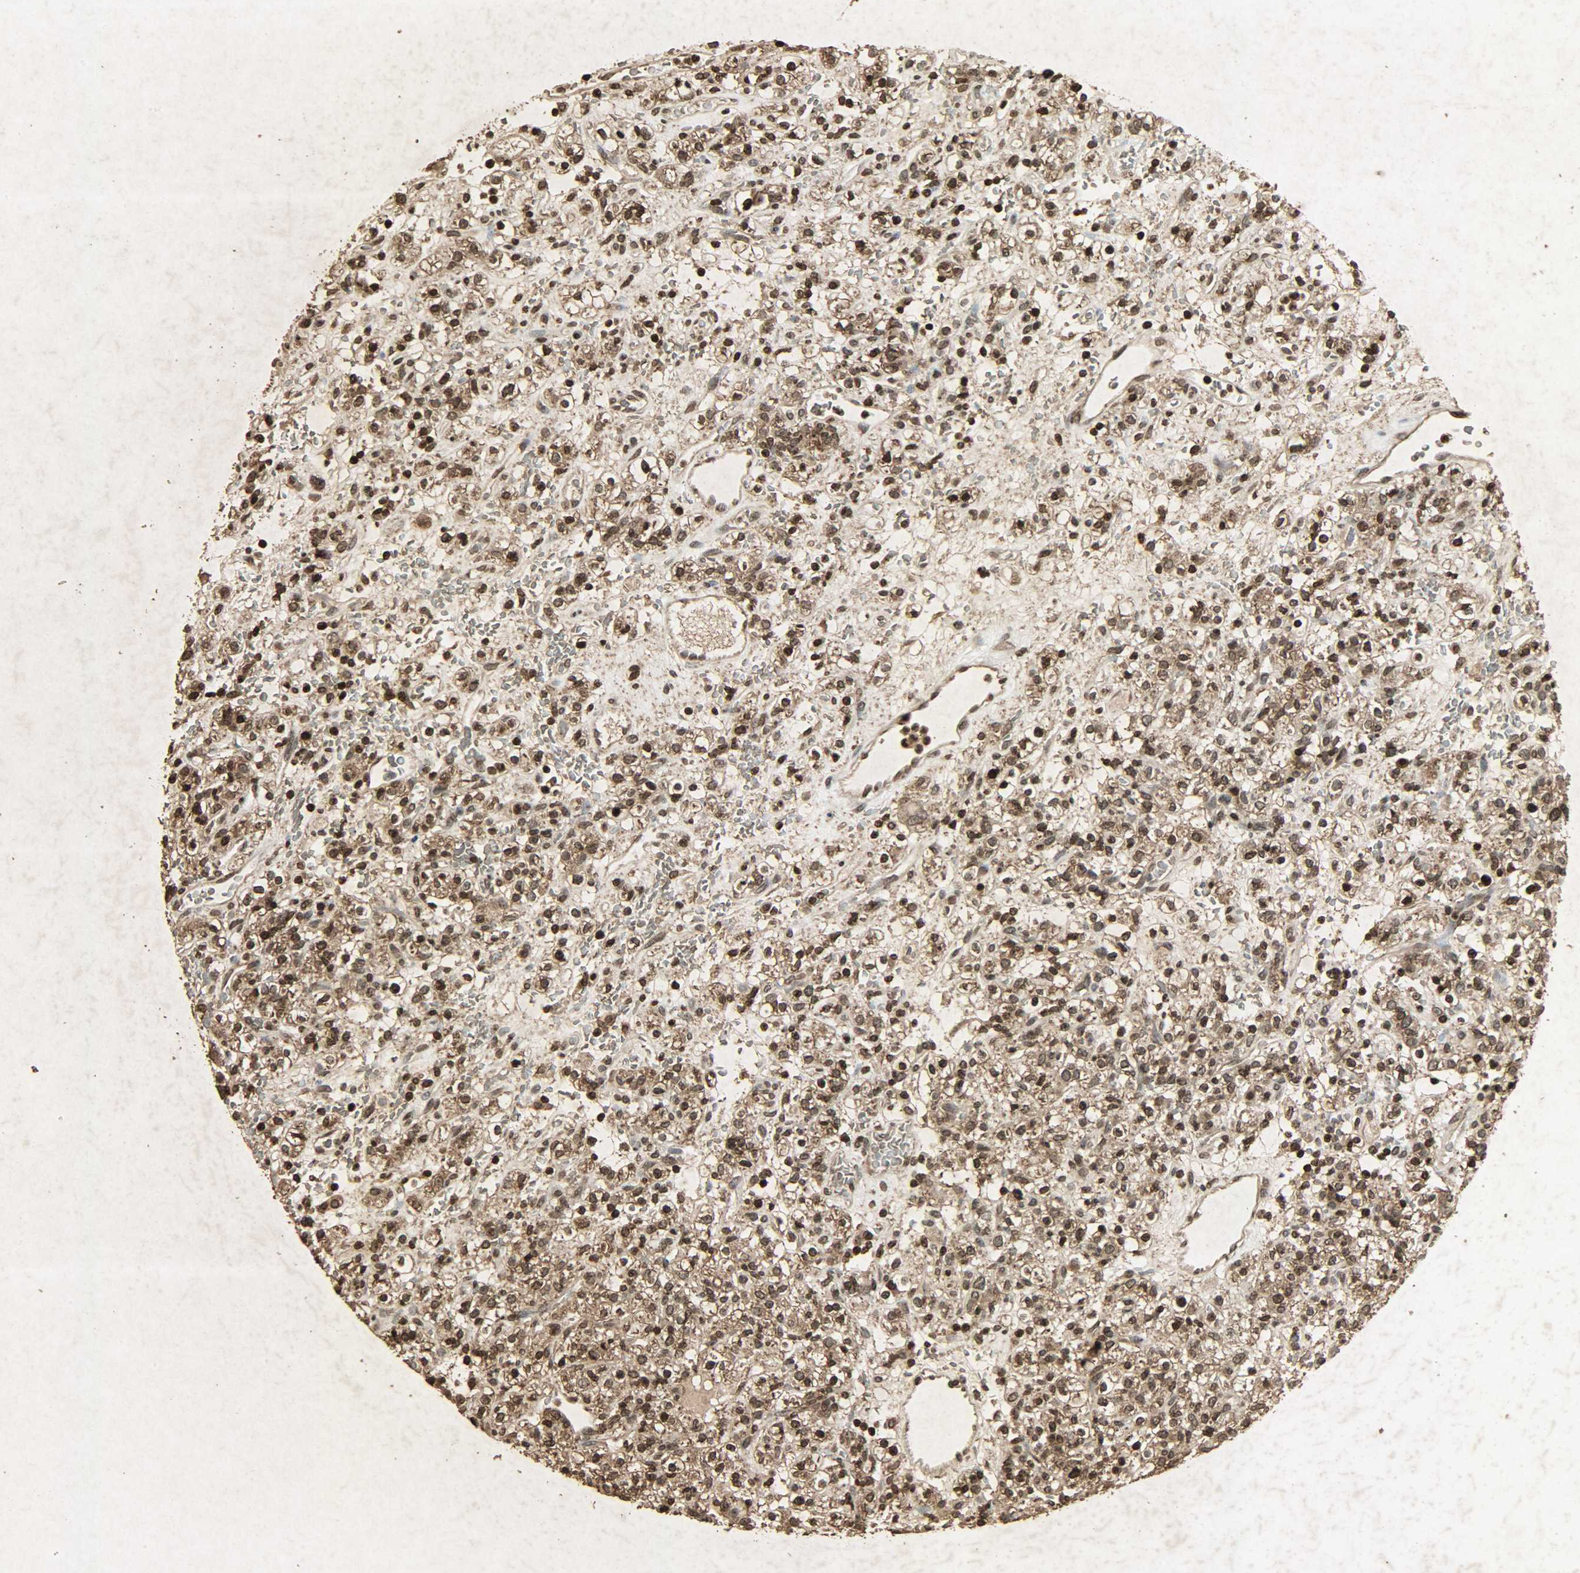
{"staining": {"intensity": "moderate", "quantity": ">75%", "location": "cytoplasmic/membranous,nuclear"}, "tissue": "renal cancer", "cell_type": "Tumor cells", "image_type": "cancer", "snomed": [{"axis": "morphology", "description": "Normal tissue, NOS"}, {"axis": "morphology", "description": "Adenocarcinoma, NOS"}, {"axis": "topography", "description": "Kidney"}], "caption": "Human renal adenocarcinoma stained for a protein (brown) shows moderate cytoplasmic/membranous and nuclear positive expression in about >75% of tumor cells.", "gene": "PPP3R1", "patient": {"sex": "female", "age": 72}}